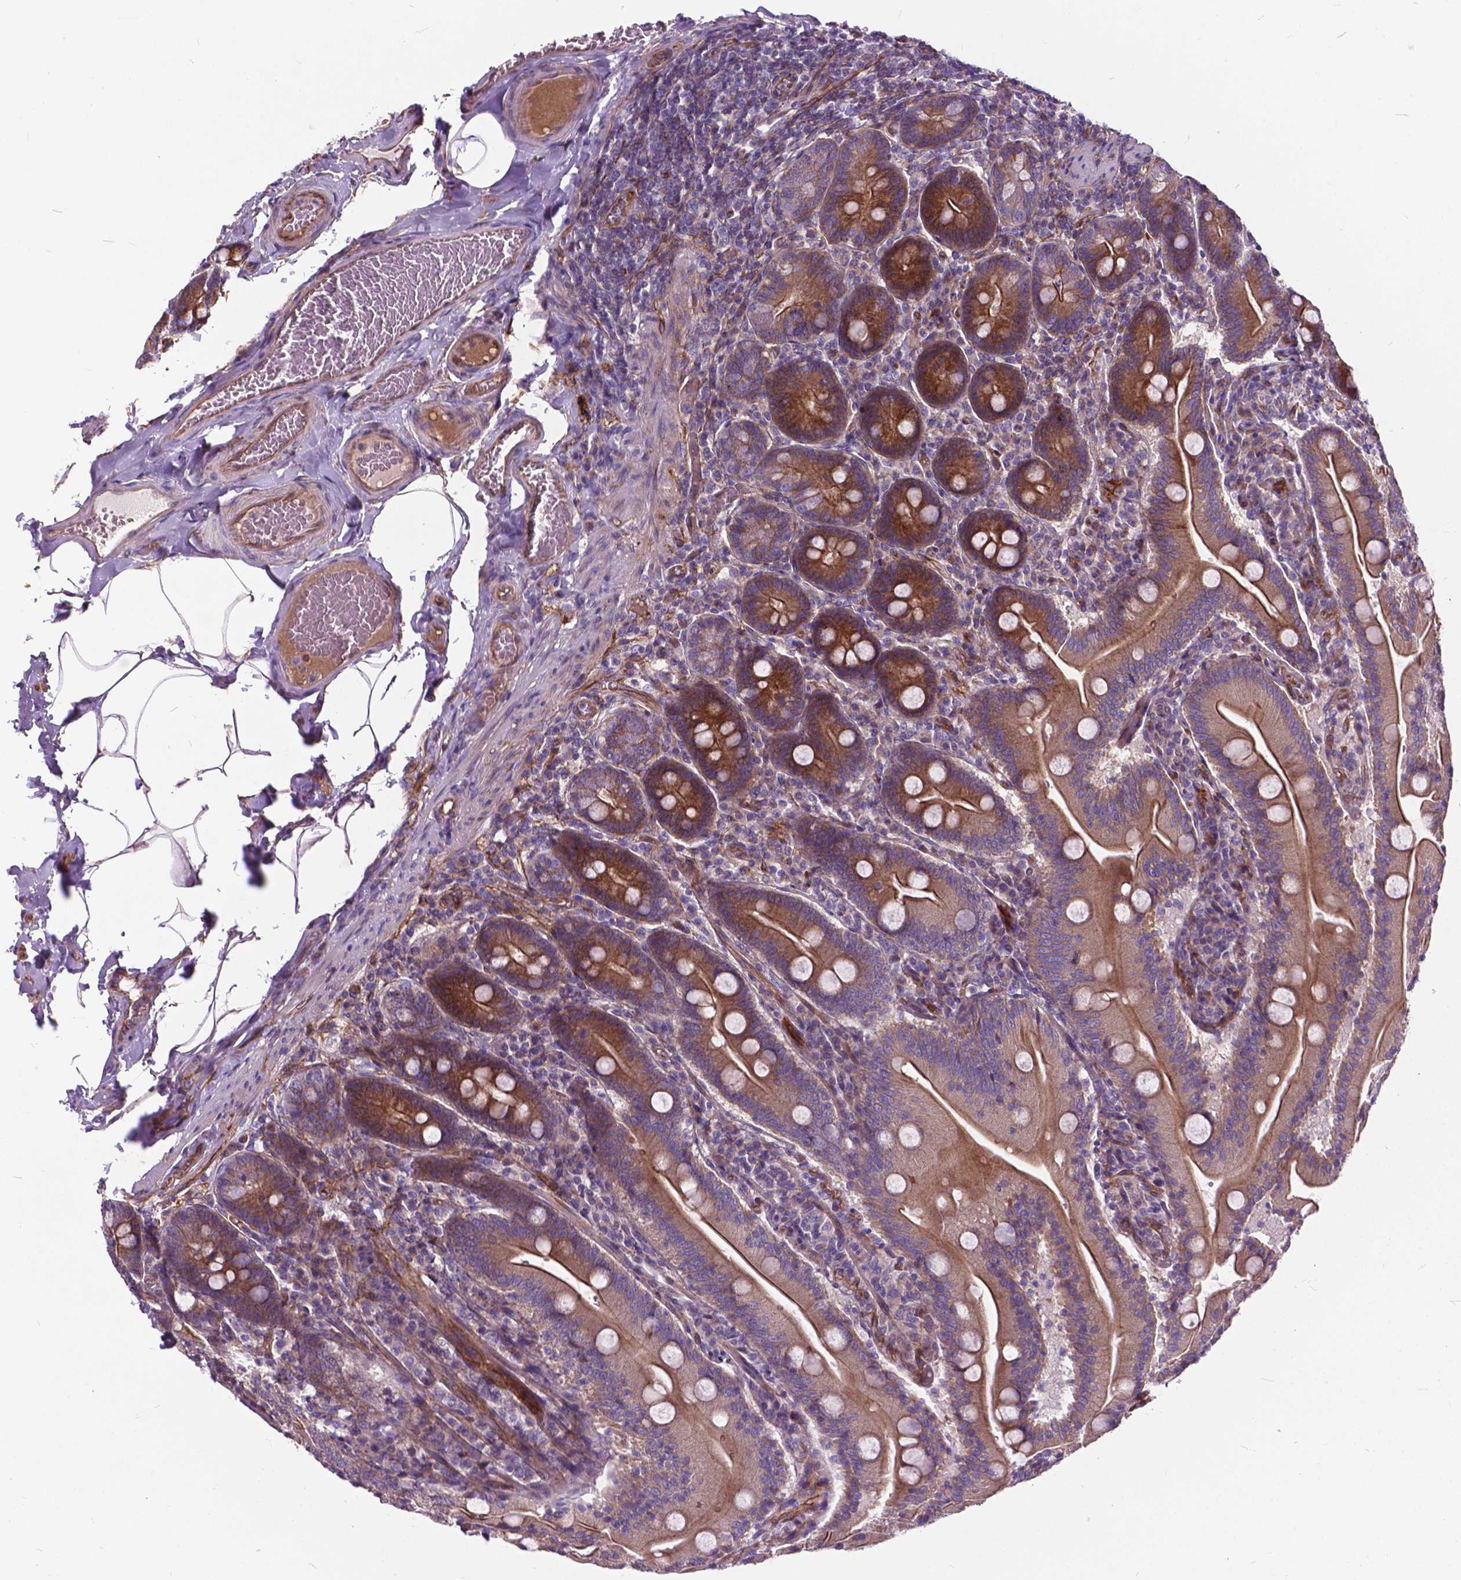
{"staining": {"intensity": "strong", "quantity": "25%-75%", "location": "cytoplasmic/membranous"}, "tissue": "small intestine", "cell_type": "Glandular cells", "image_type": "normal", "snomed": [{"axis": "morphology", "description": "Normal tissue, NOS"}, {"axis": "topography", "description": "Small intestine"}], "caption": "Protein staining shows strong cytoplasmic/membranous staining in approximately 25%-75% of glandular cells in benign small intestine. The protein is stained brown, and the nuclei are stained in blue (DAB (3,3'-diaminobenzidine) IHC with brightfield microscopy, high magnification).", "gene": "FLT4", "patient": {"sex": "male", "age": 37}}